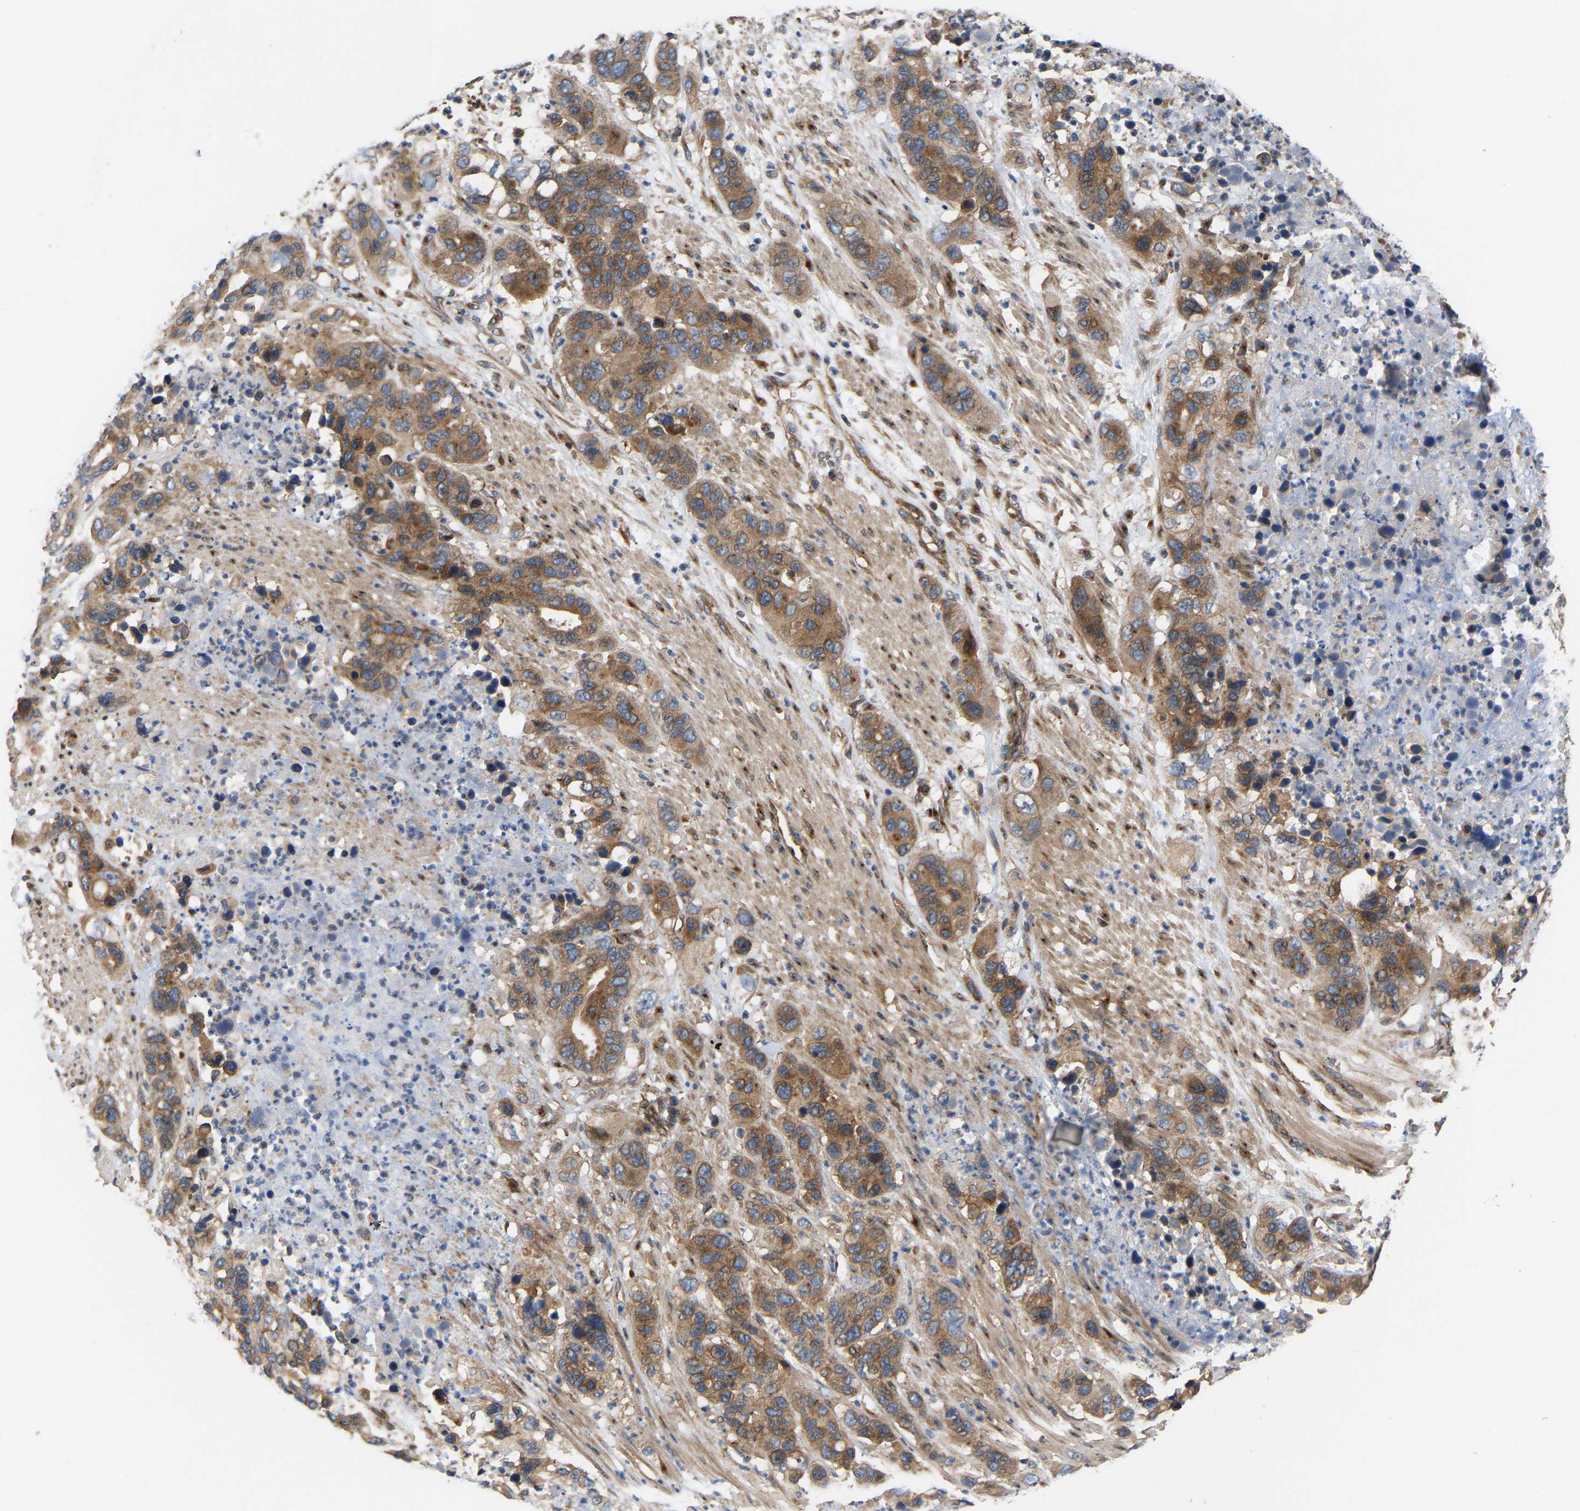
{"staining": {"intensity": "moderate", "quantity": ">75%", "location": "cytoplasmic/membranous"}, "tissue": "pancreatic cancer", "cell_type": "Tumor cells", "image_type": "cancer", "snomed": [{"axis": "morphology", "description": "Adenocarcinoma, NOS"}, {"axis": "topography", "description": "Pancreas"}], "caption": "The histopathology image reveals a brown stain indicating the presence of a protein in the cytoplasmic/membranous of tumor cells in pancreatic cancer (adenocarcinoma).", "gene": "LAPTM4B", "patient": {"sex": "female", "age": 71}}